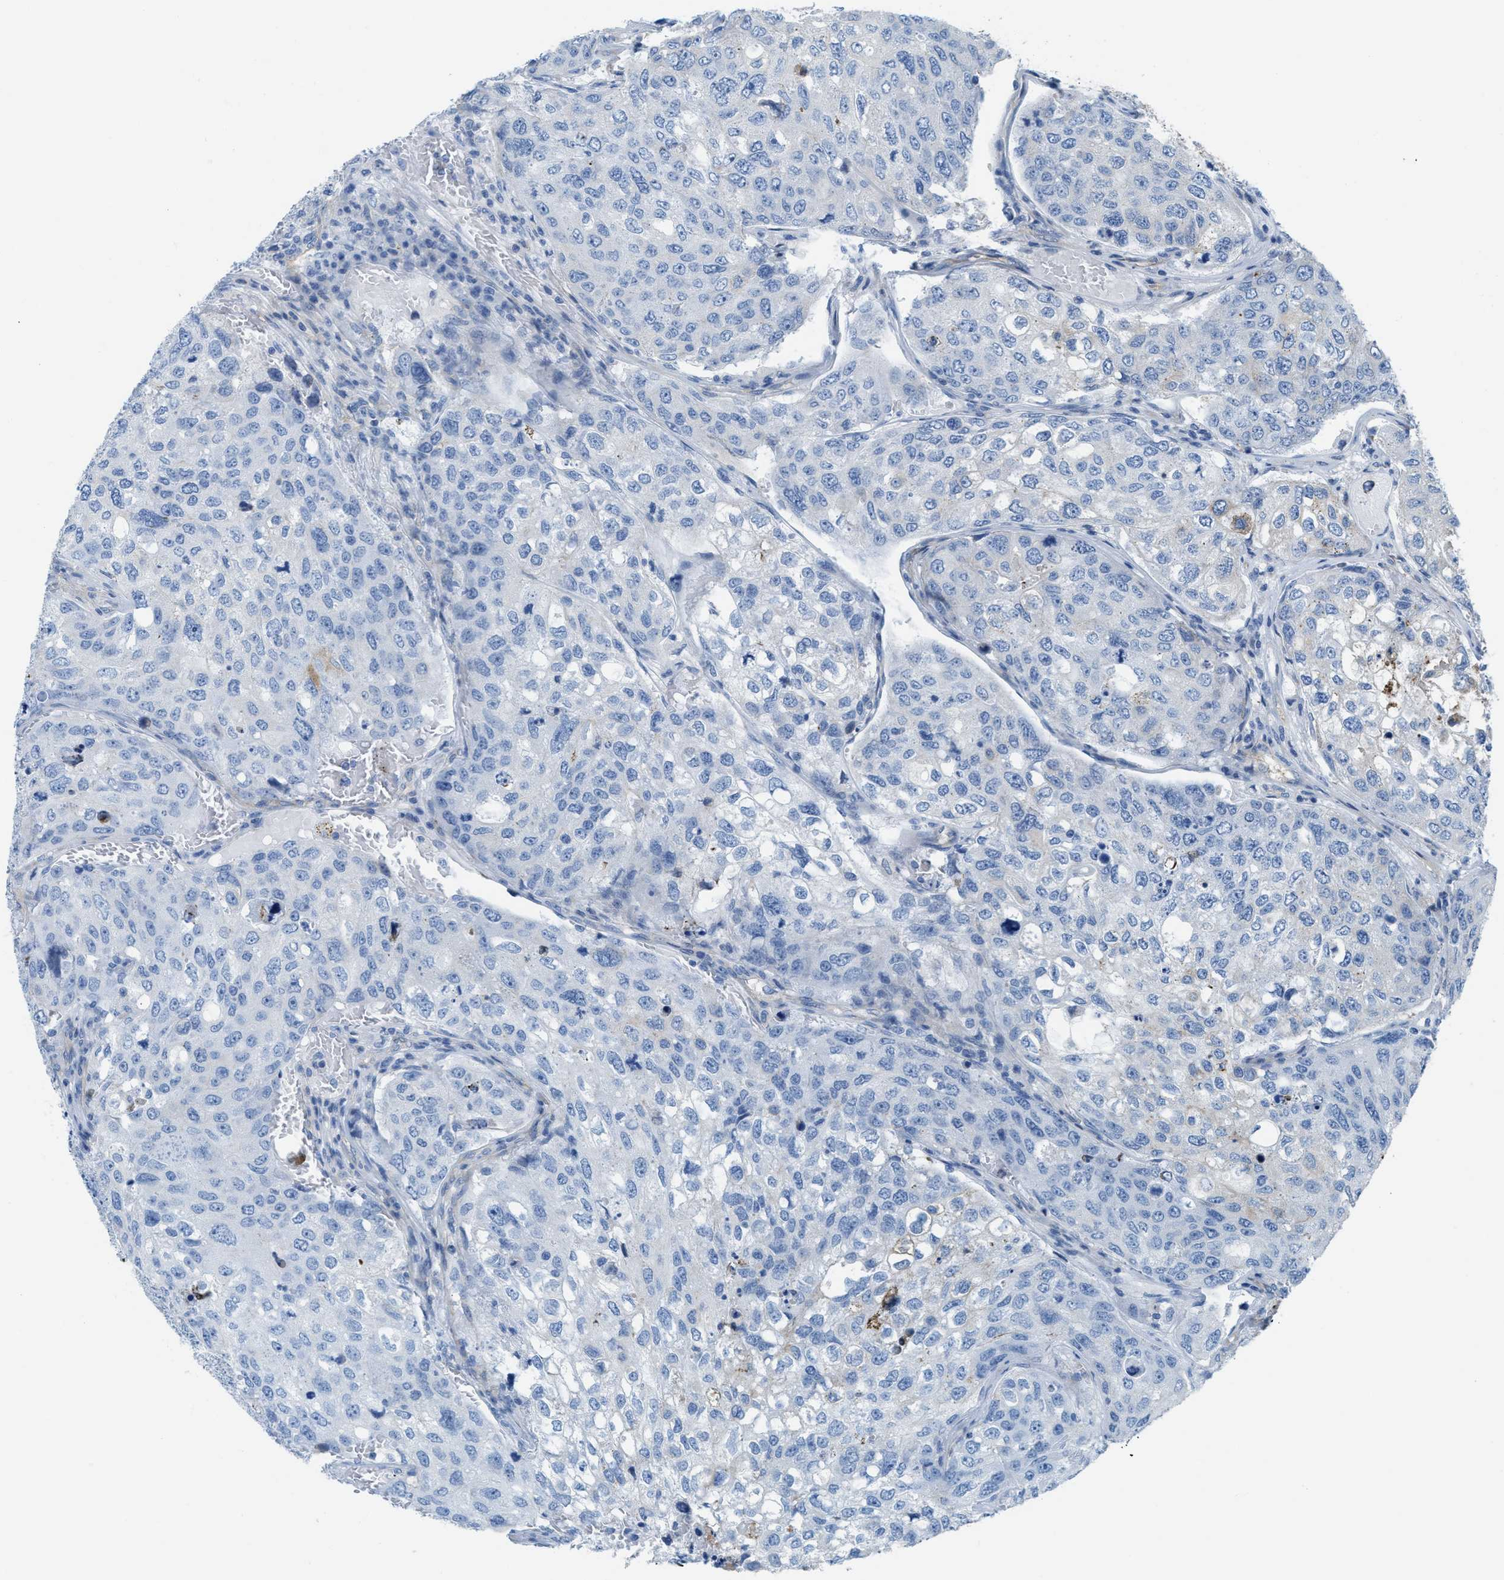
{"staining": {"intensity": "negative", "quantity": "none", "location": "none"}, "tissue": "urothelial cancer", "cell_type": "Tumor cells", "image_type": "cancer", "snomed": [{"axis": "morphology", "description": "Urothelial carcinoma, High grade"}, {"axis": "topography", "description": "Lymph node"}, {"axis": "topography", "description": "Urinary bladder"}], "caption": "An immunohistochemistry (IHC) photomicrograph of urothelial cancer is shown. There is no staining in tumor cells of urothelial cancer.", "gene": "ASGR1", "patient": {"sex": "male", "age": 51}}